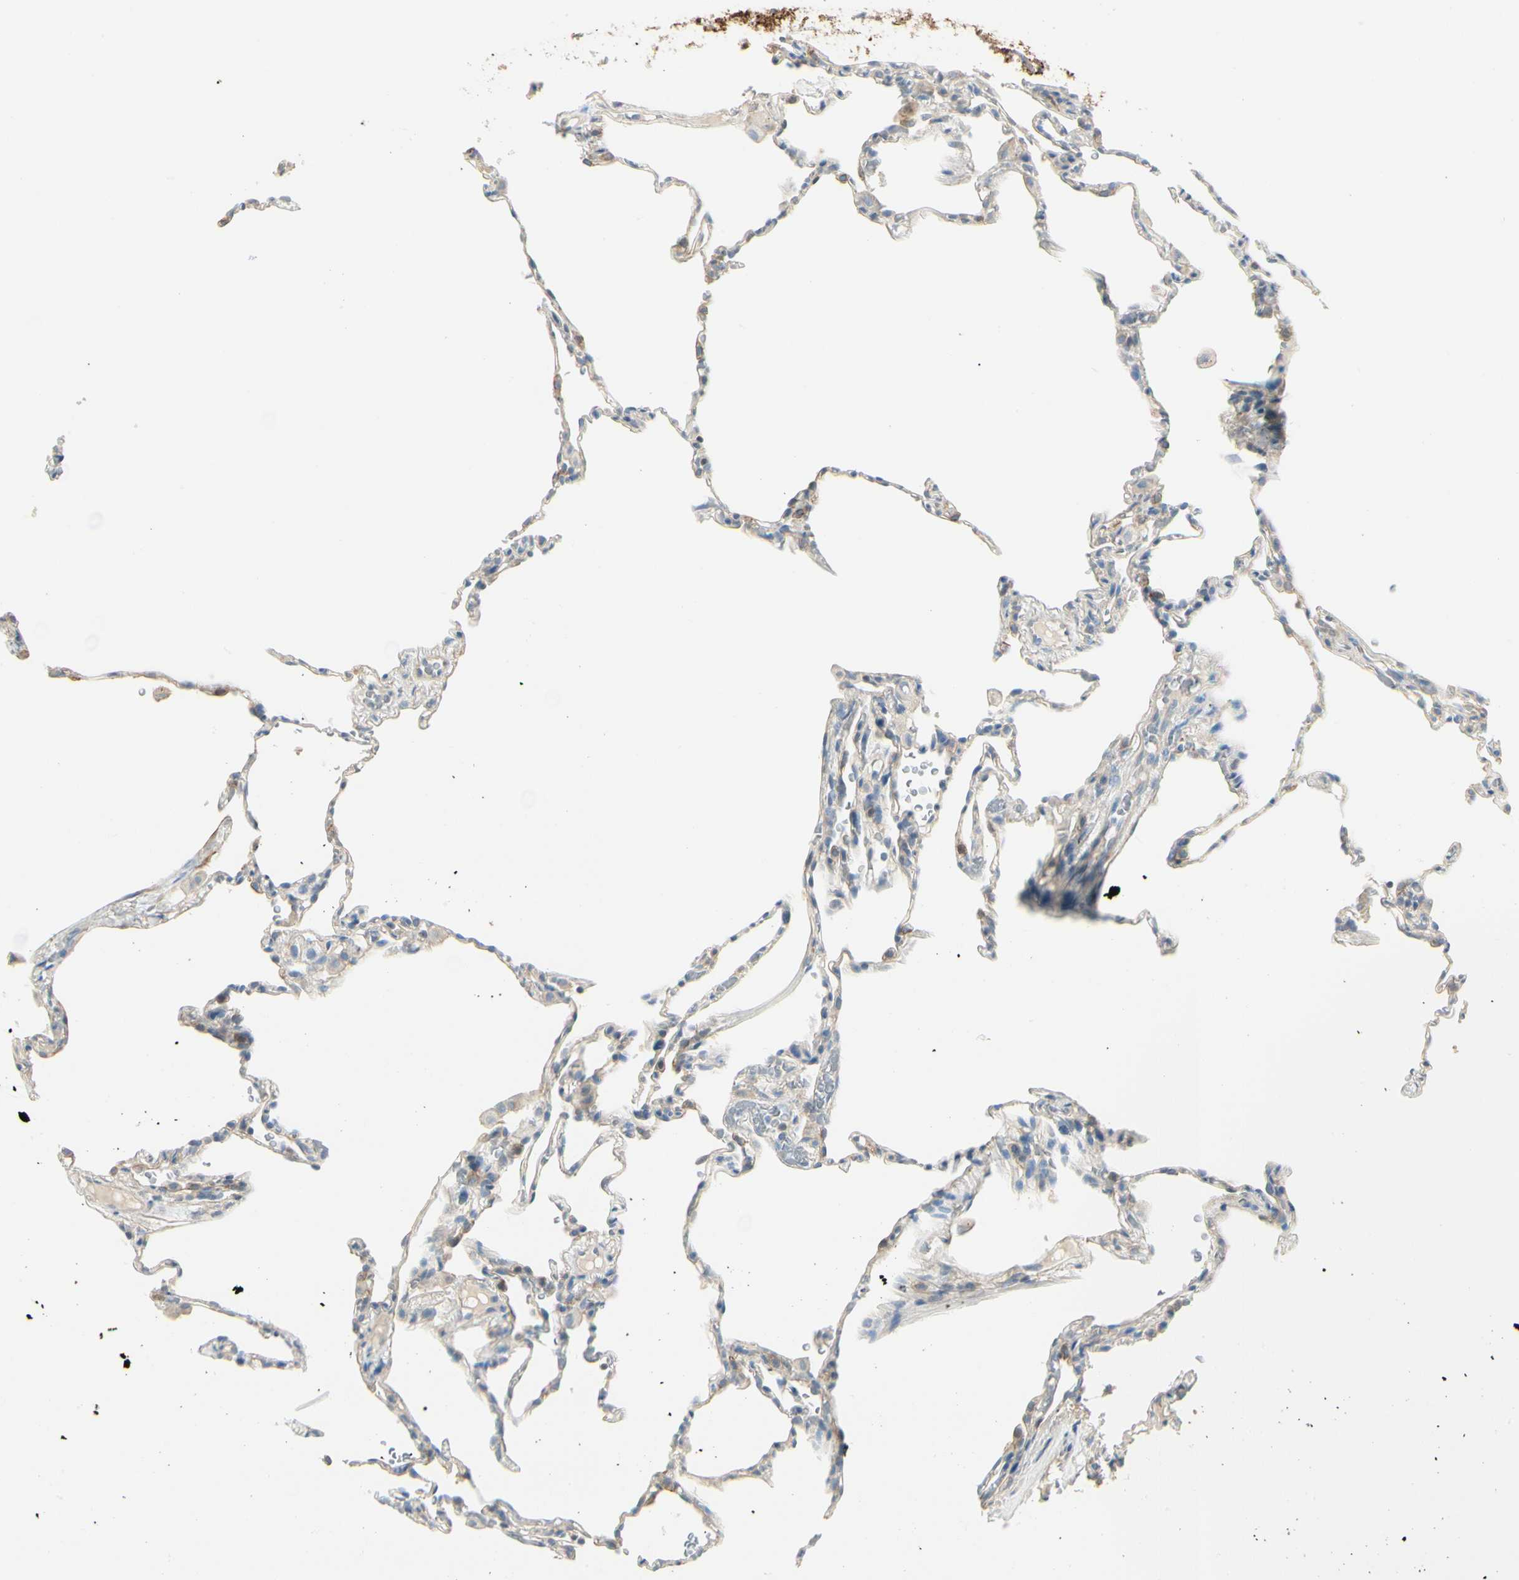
{"staining": {"intensity": "weak", "quantity": "25%-75%", "location": "cytoplasmic/membranous"}, "tissue": "lung", "cell_type": "Alveolar cells", "image_type": "normal", "snomed": [{"axis": "morphology", "description": "Normal tissue, NOS"}, {"axis": "topography", "description": "Lung"}], "caption": "The photomicrograph demonstrates staining of unremarkable lung, revealing weak cytoplasmic/membranous protein expression (brown color) within alveolar cells.", "gene": "DUSP12", "patient": {"sex": "male", "age": 59}}